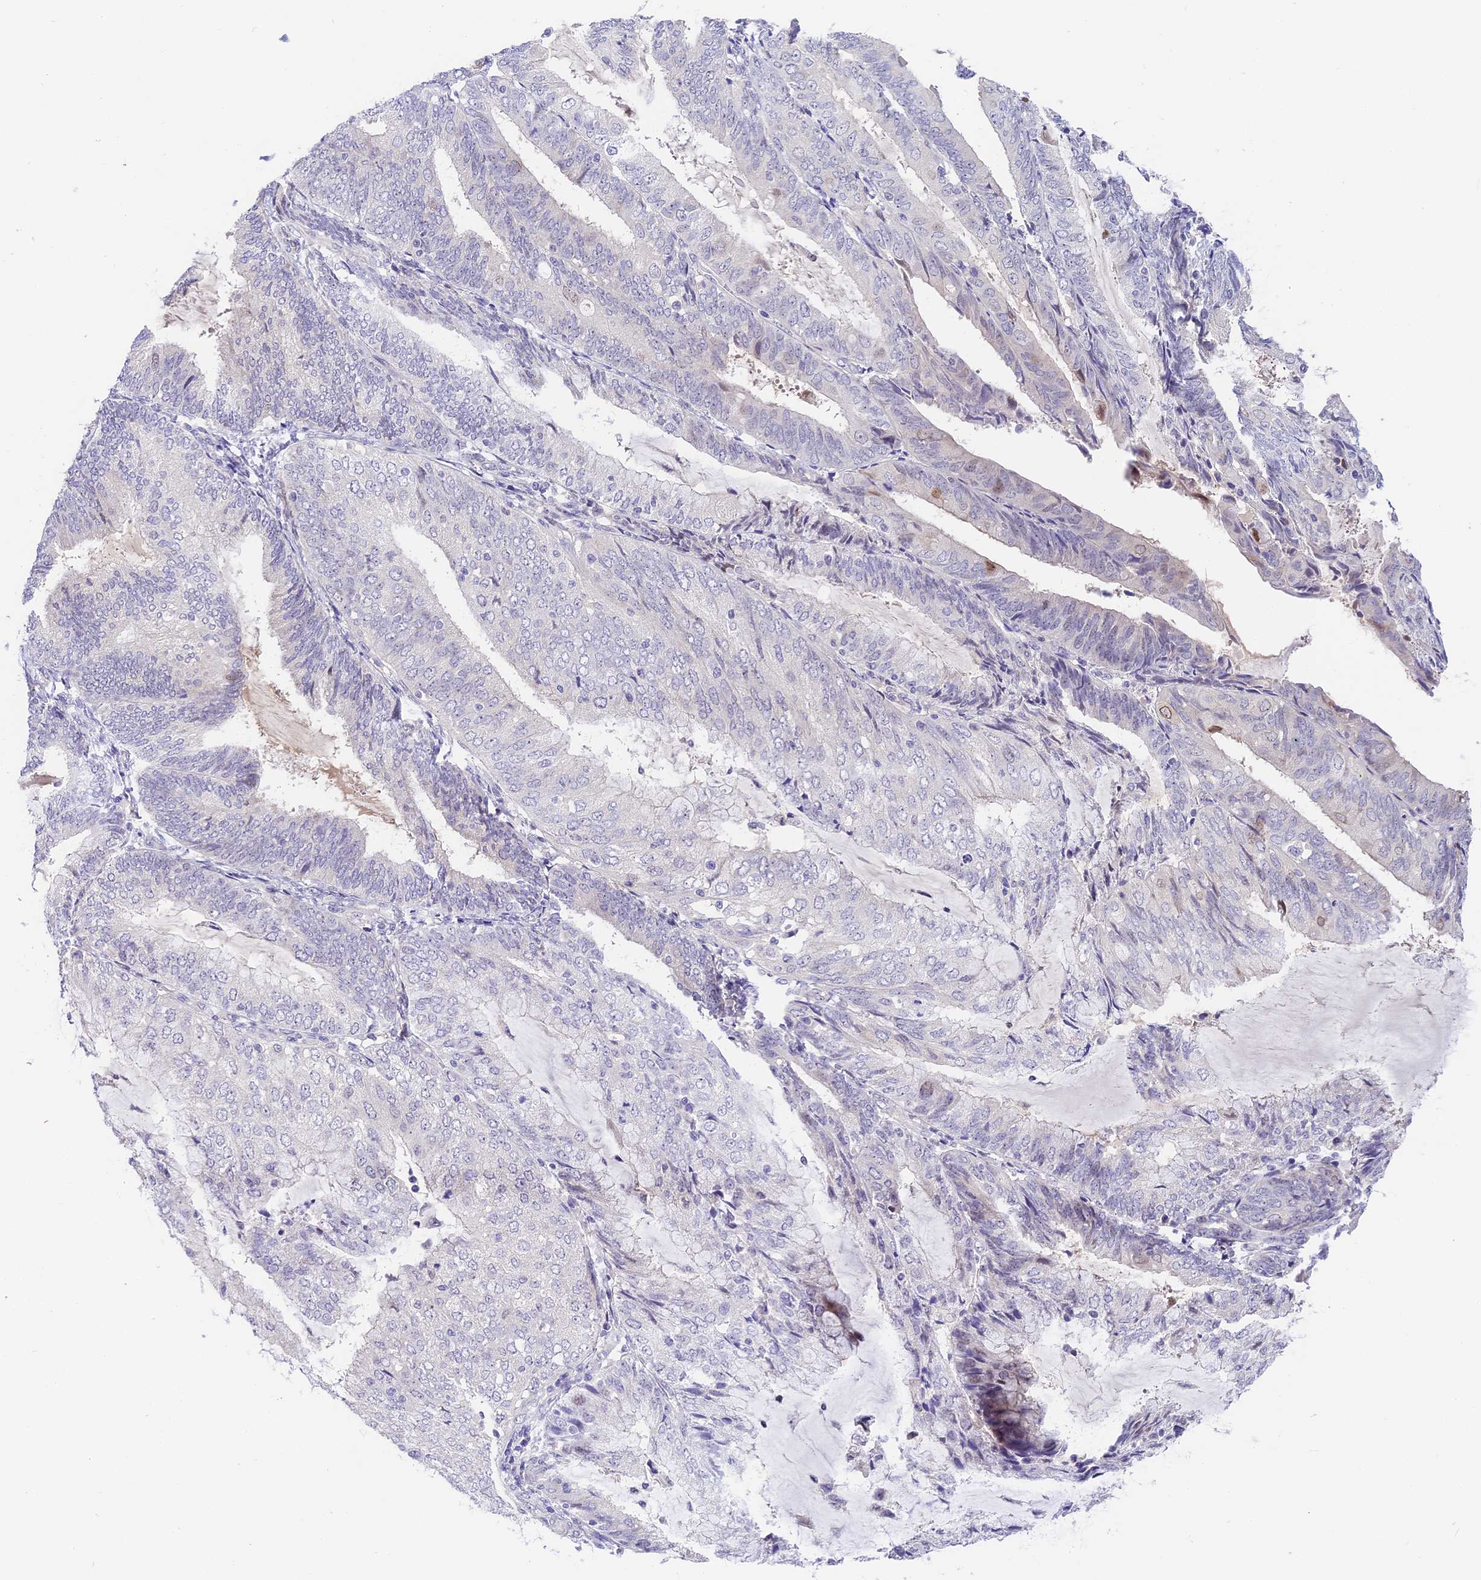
{"staining": {"intensity": "negative", "quantity": "none", "location": "none"}, "tissue": "endometrial cancer", "cell_type": "Tumor cells", "image_type": "cancer", "snomed": [{"axis": "morphology", "description": "Adenocarcinoma, NOS"}, {"axis": "topography", "description": "Endometrium"}], "caption": "This is an immunohistochemistry photomicrograph of endometrial cancer. There is no positivity in tumor cells.", "gene": "MIDN", "patient": {"sex": "female", "age": 81}}